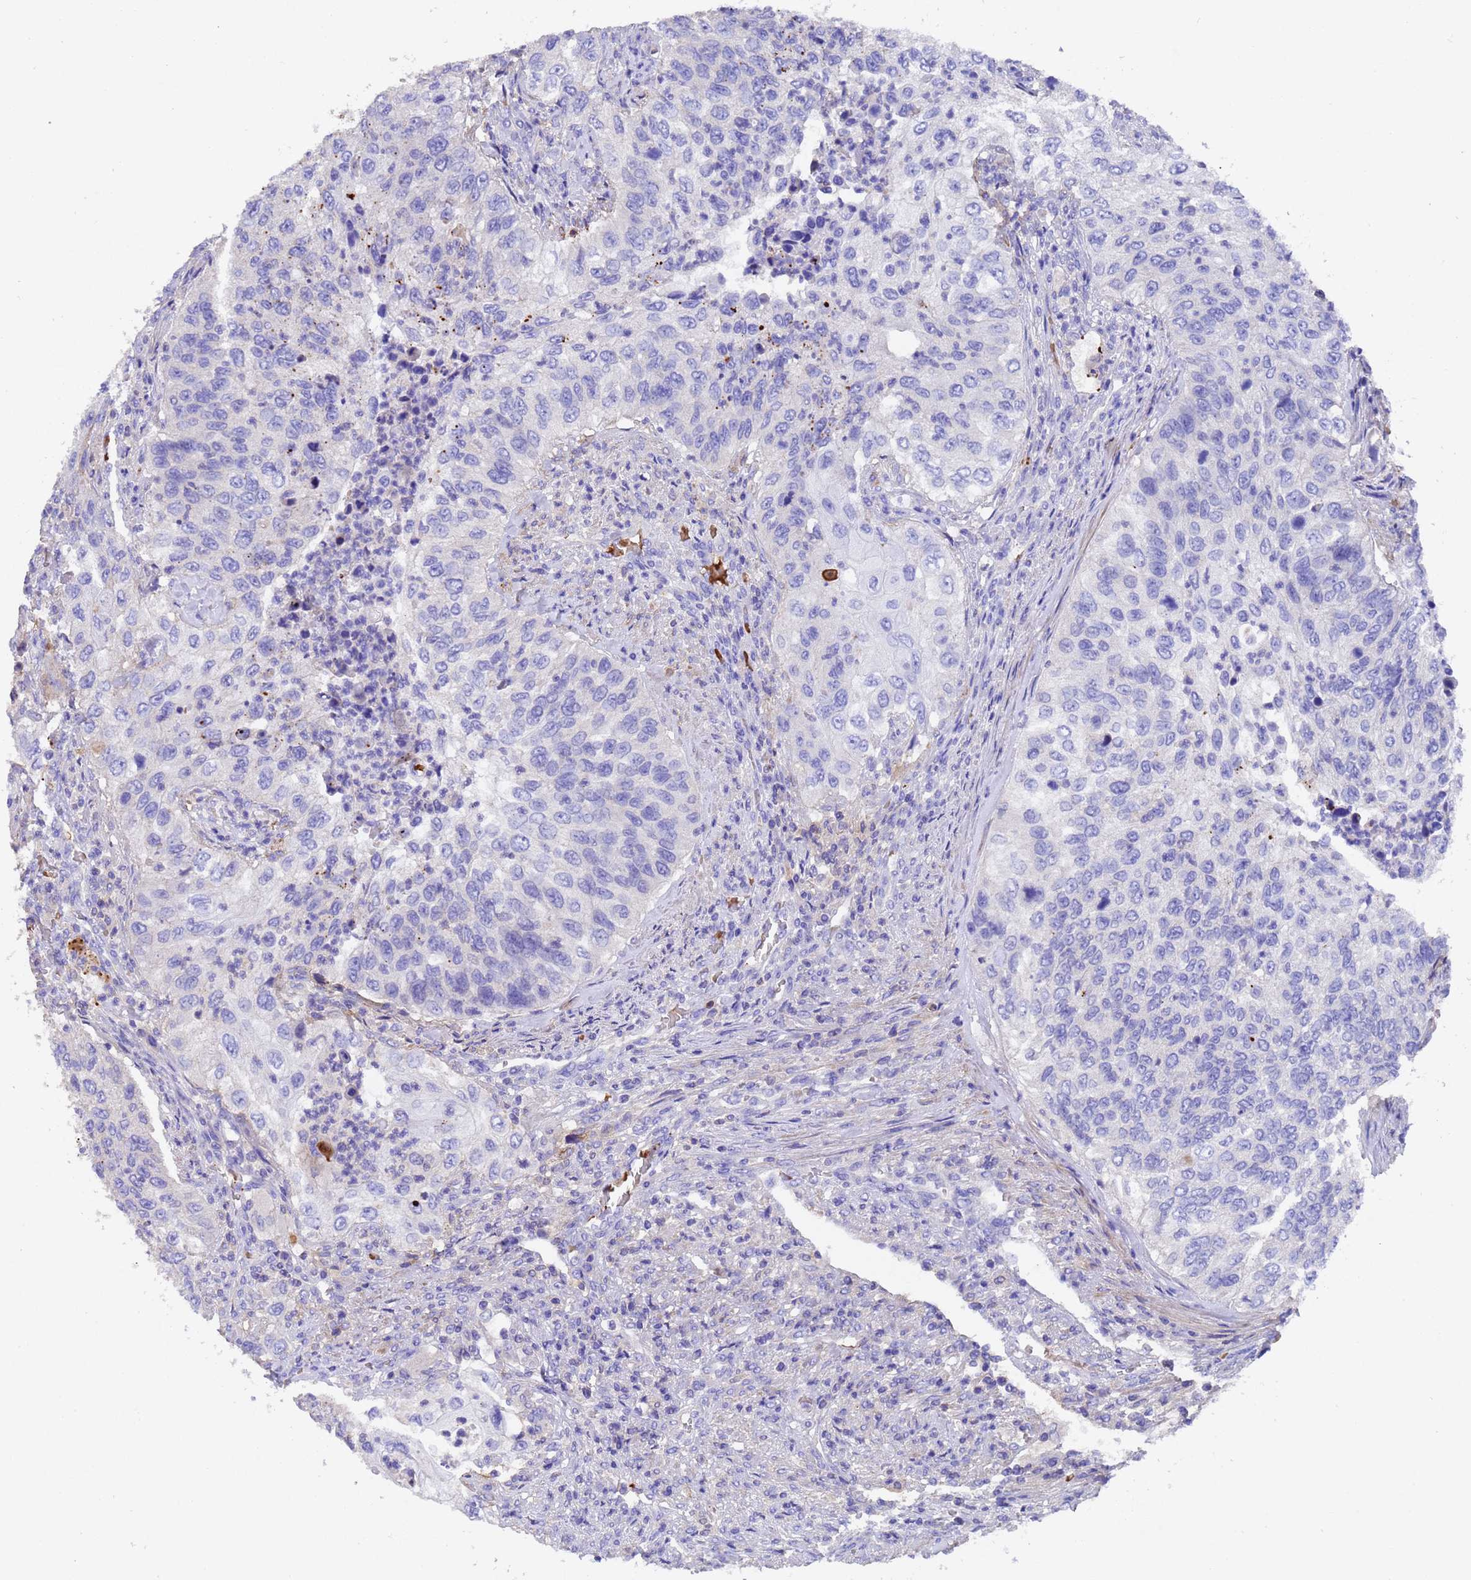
{"staining": {"intensity": "negative", "quantity": "none", "location": "none"}, "tissue": "urothelial cancer", "cell_type": "Tumor cells", "image_type": "cancer", "snomed": [{"axis": "morphology", "description": "Urothelial carcinoma, High grade"}, {"axis": "topography", "description": "Urinary bladder"}], "caption": "Photomicrograph shows no protein staining in tumor cells of high-grade urothelial carcinoma tissue.", "gene": "ELP6", "patient": {"sex": "female", "age": 60}}